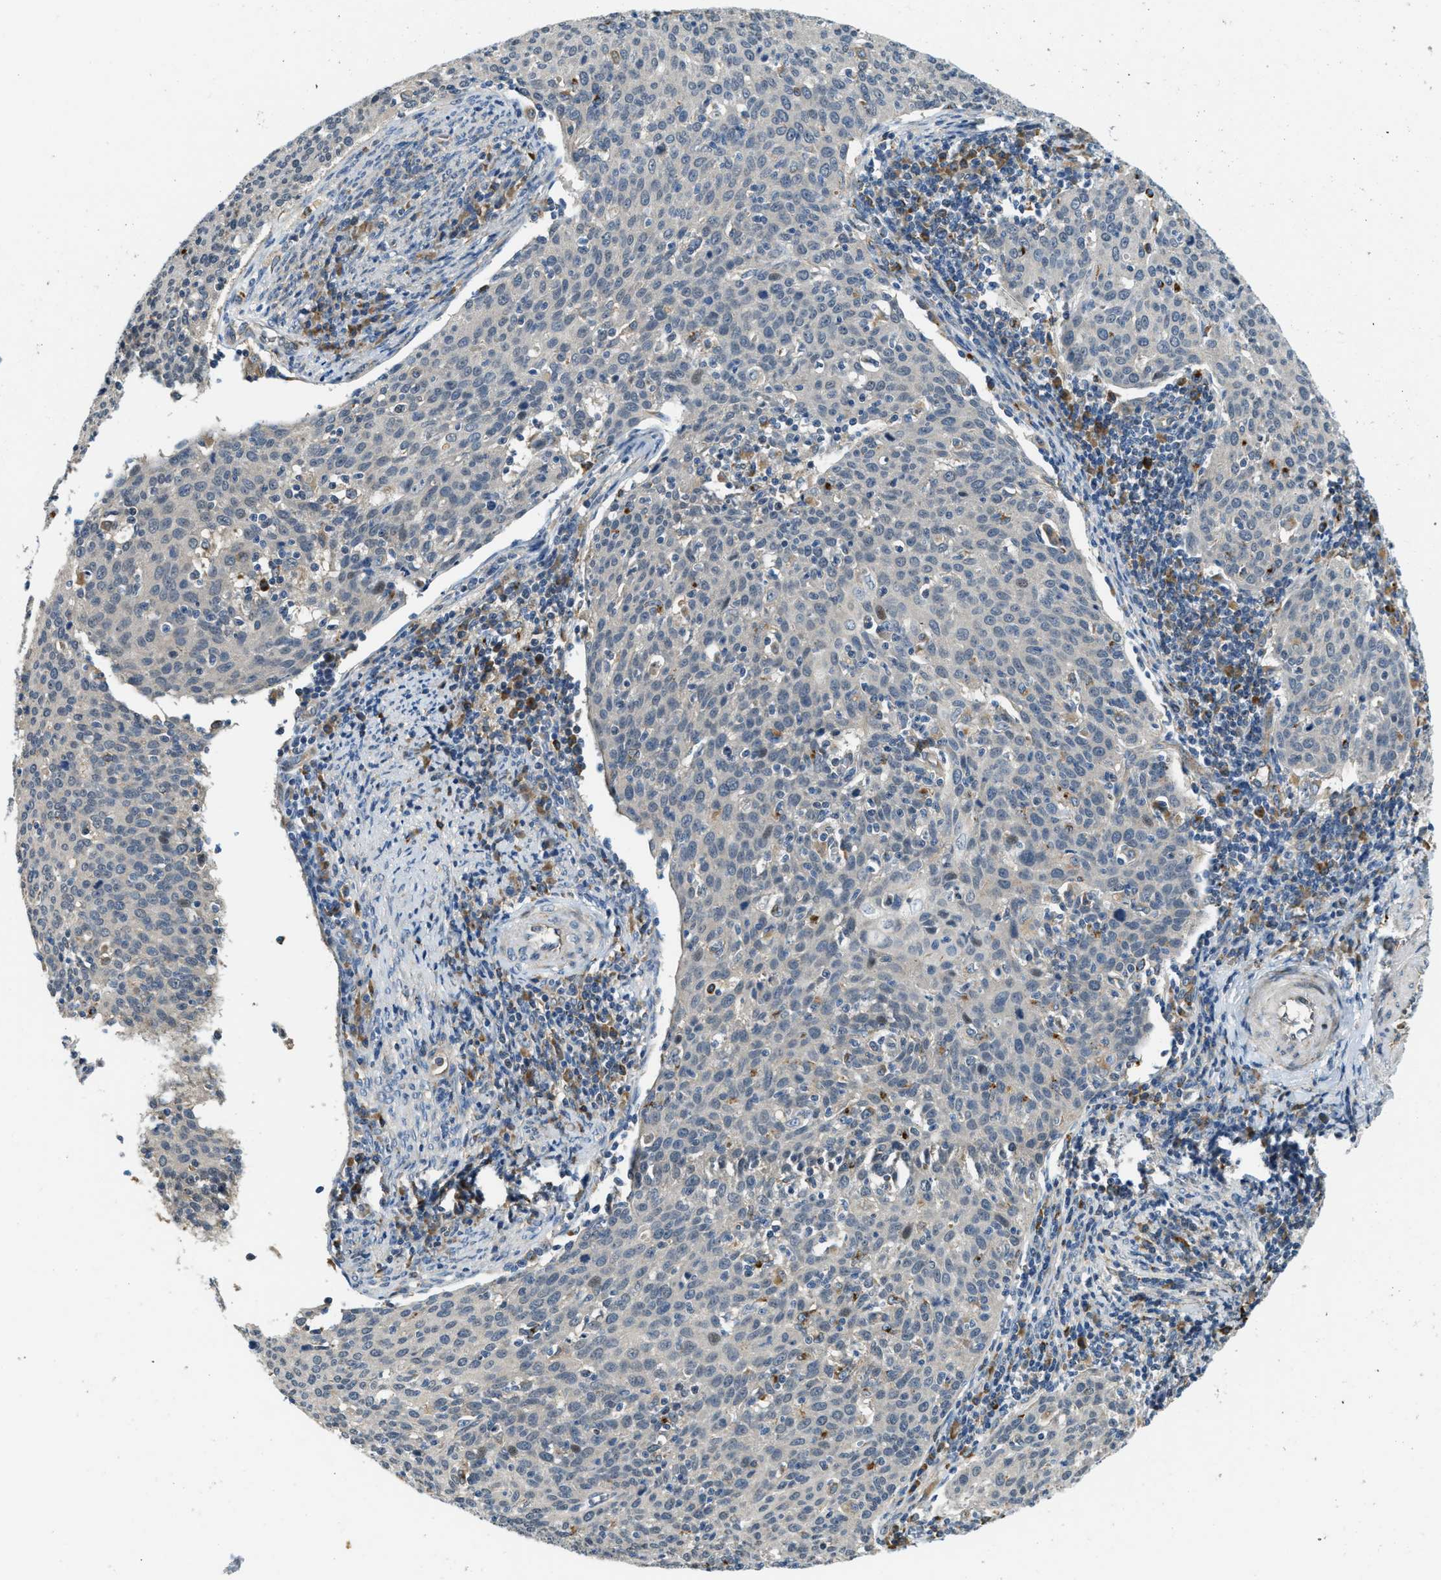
{"staining": {"intensity": "negative", "quantity": "none", "location": "none"}, "tissue": "cervical cancer", "cell_type": "Tumor cells", "image_type": "cancer", "snomed": [{"axis": "morphology", "description": "Squamous cell carcinoma, NOS"}, {"axis": "topography", "description": "Cervix"}], "caption": "High power microscopy micrograph of an IHC micrograph of cervical cancer, revealing no significant staining in tumor cells.", "gene": "STARD3NL", "patient": {"sex": "female", "age": 38}}